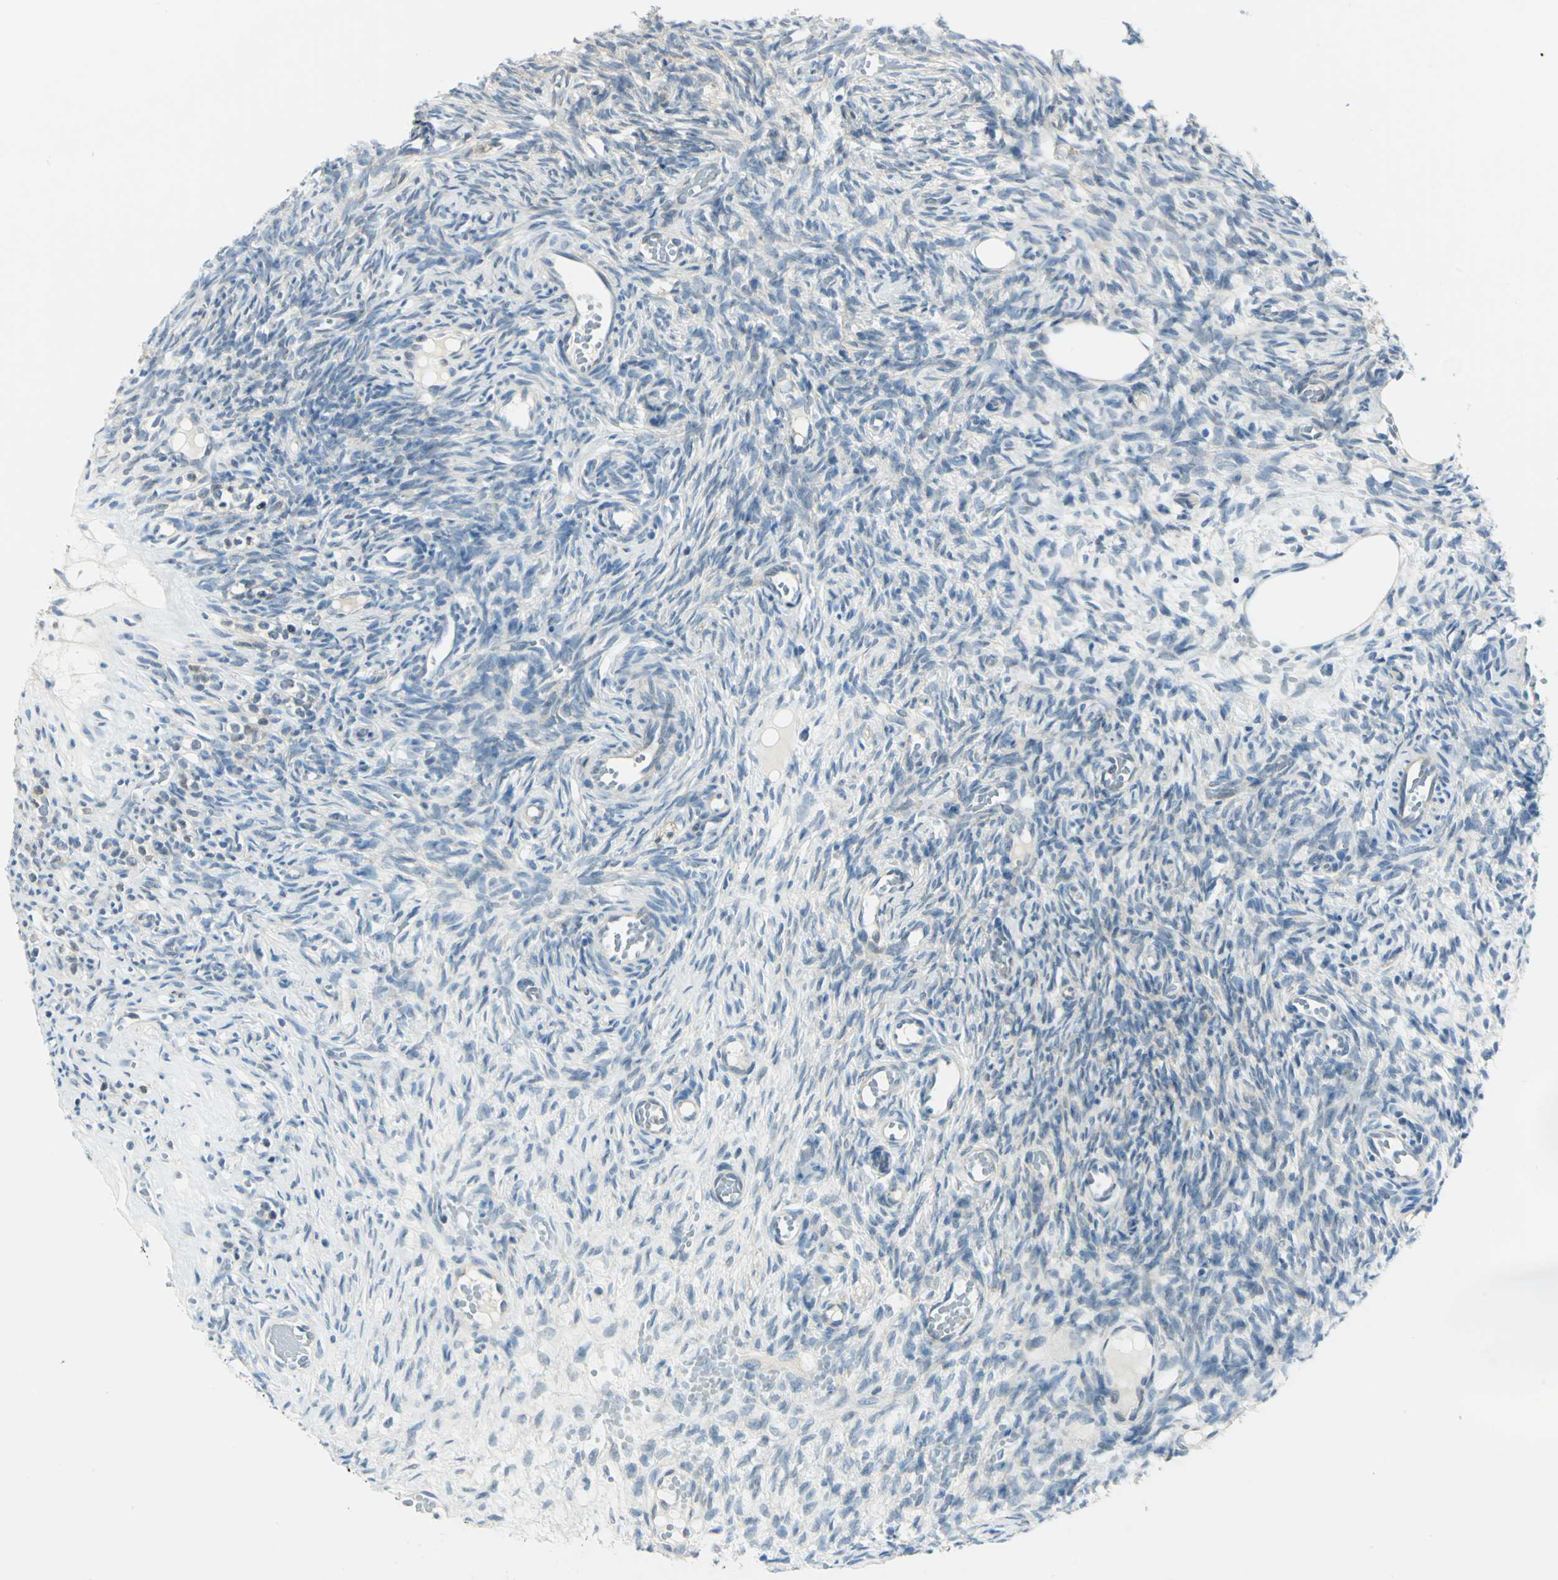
{"staining": {"intensity": "weak", "quantity": "<25%", "location": "cytoplasmic/membranous"}, "tissue": "ovary", "cell_type": "Ovarian stroma cells", "image_type": "normal", "snomed": [{"axis": "morphology", "description": "Normal tissue, NOS"}, {"axis": "topography", "description": "Ovary"}], "caption": "IHC of unremarkable ovary shows no expression in ovarian stroma cells.", "gene": "ALDOA", "patient": {"sex": "female", "age": 35}}